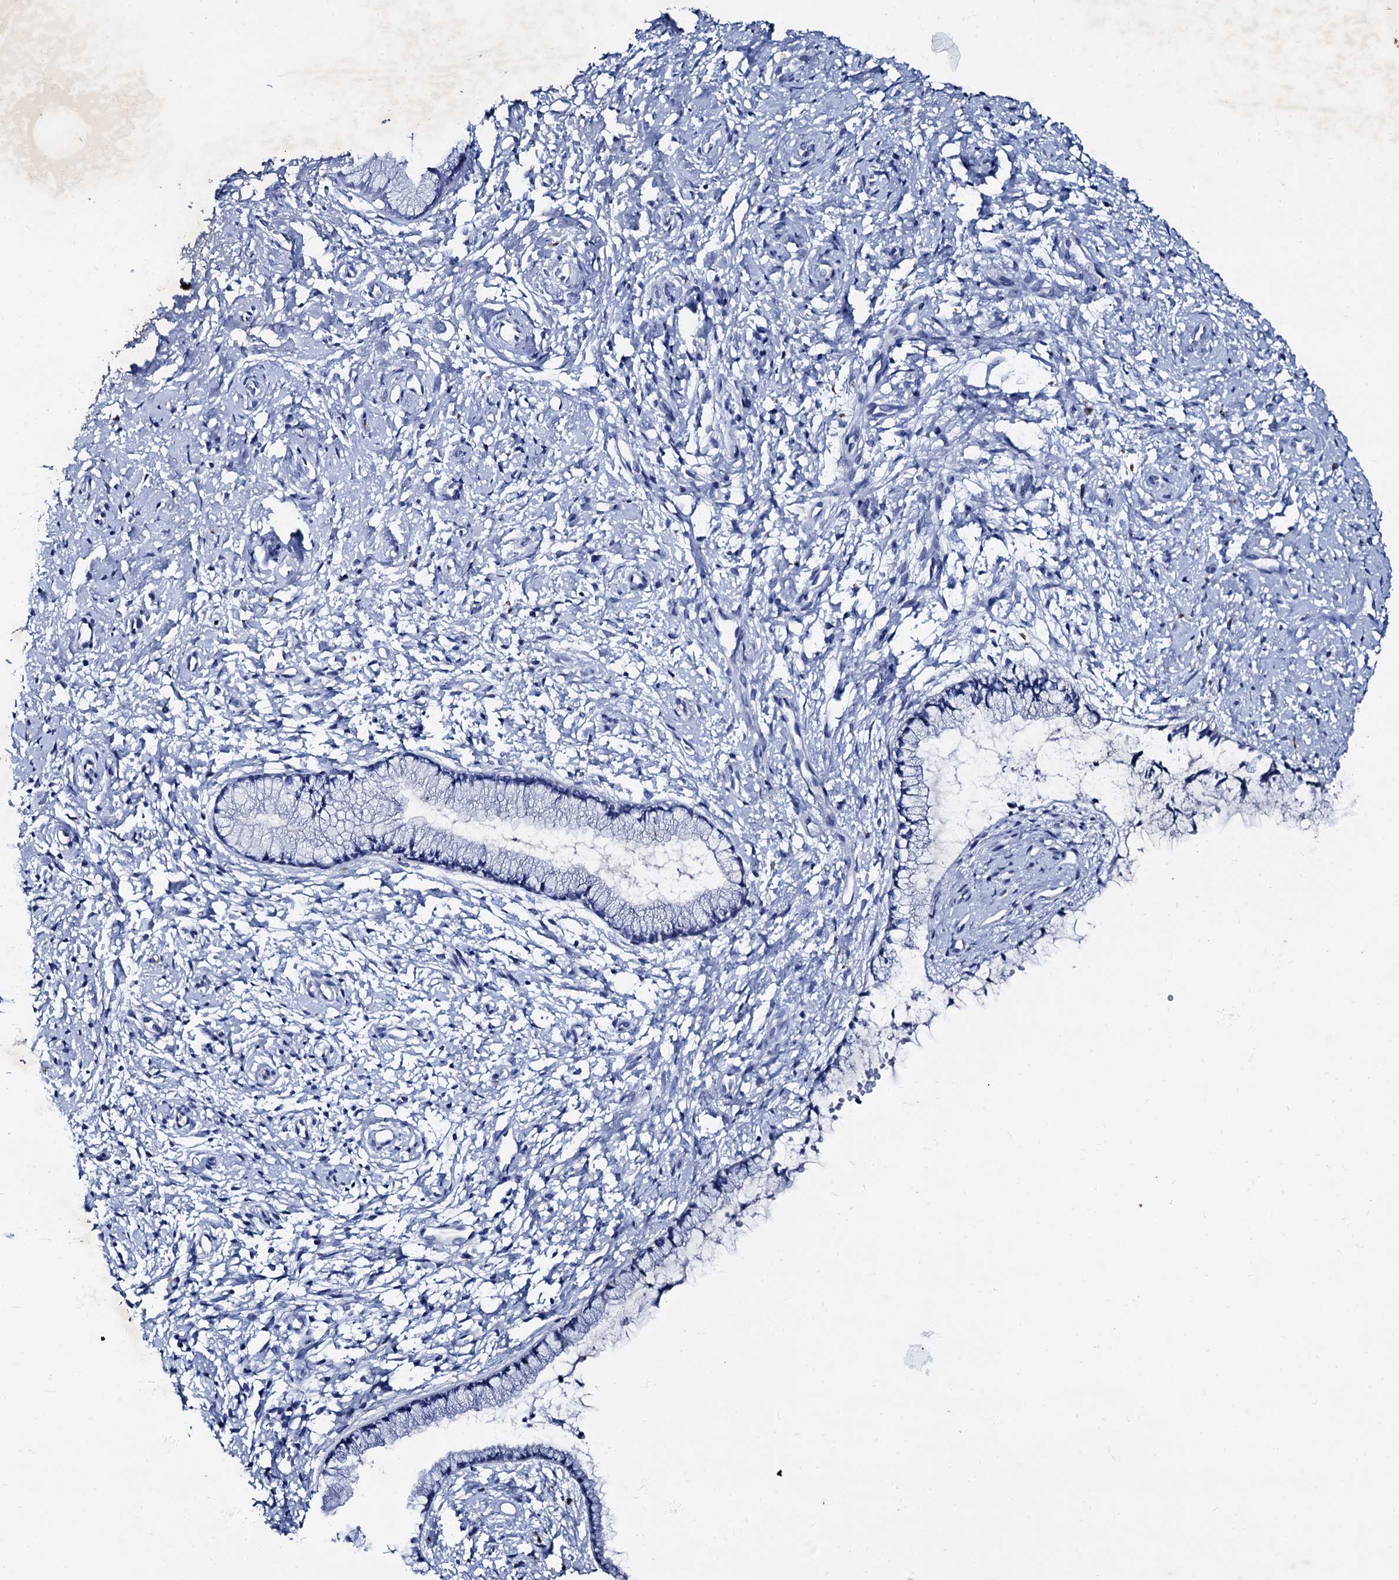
{"staining": {"intensity": "negative", "quantity": "none", "location": "none"}, "tissue": "cervix", "cell_type": "Glandular cells", "image_type": "normal", "snomed": [{"axis": "morphology", "description": "Normal tissue, NOS"}, {"axis": "topography", "description": "Cervix"}], "caption": "Immunohistochemistry (IHC) photomicrograph of benign cervix: cervix stained with DAB displays no significant protein positivity in glandular cells.", "gene": "TMEM72", "patient": {"sex": "female", "age": 57}}